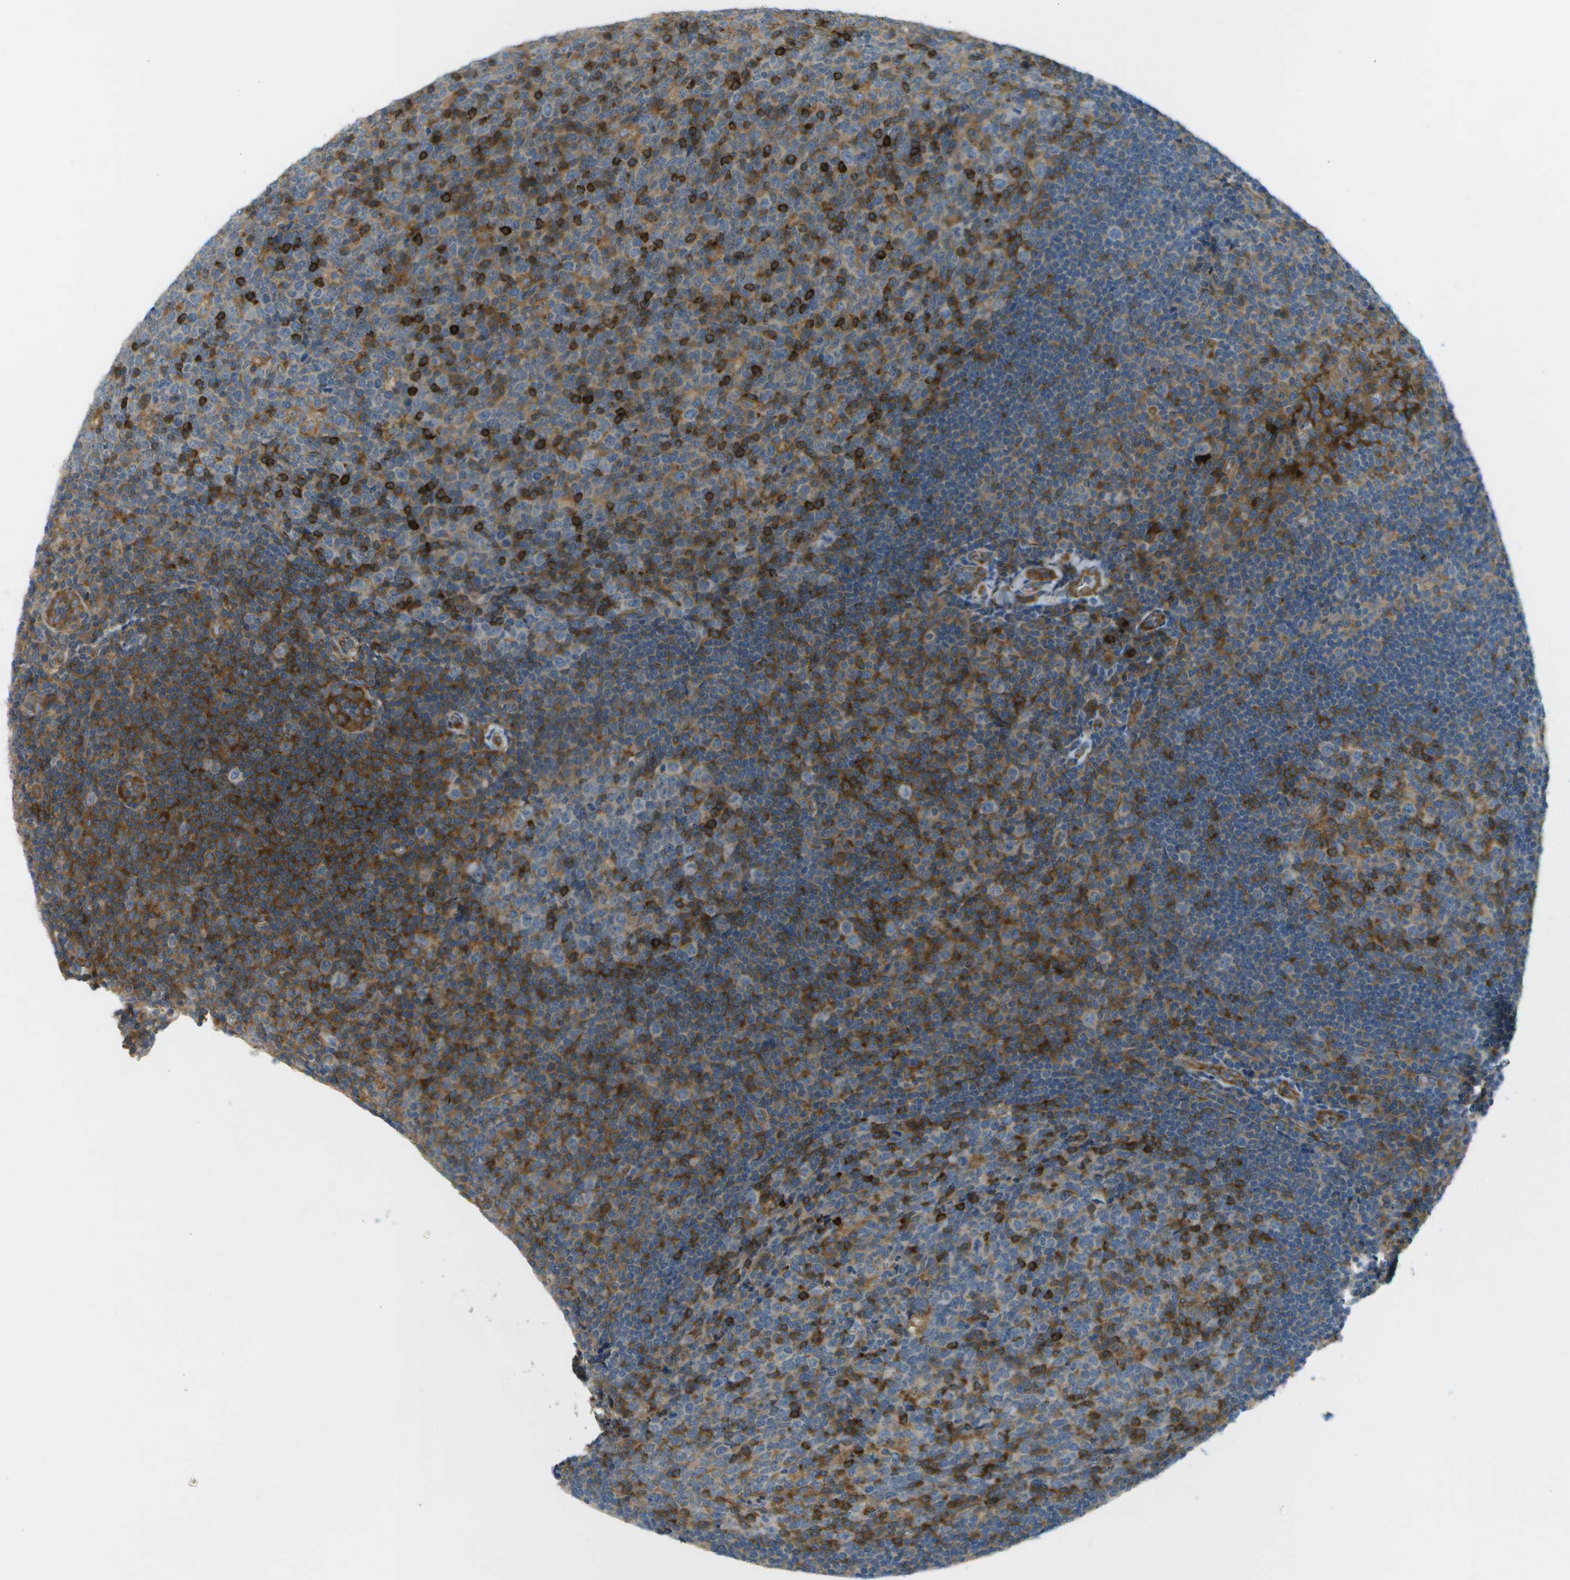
{"staining": {"intensity": "strong", "quantity": "<25%", "location": "cytoplasmic/membranous"}, "tissue": "tonsil", "cell_type": "Germinal center cells", "image_type": "normal", "snomed": [{"axis": "morphology", "description": "Normal tissue, NOS"}, {"axis": "topography", "description": "Tonsil"}], "caption": "DAB (3,3'-diaminobenzidine) immunohistochemical staining of benign human tonsil displays strong cytoplasmic/membranous protein expression in about <25% of germinal center cells. (Brightfield microscopy of DAB IHC at high magnification).", "gene": "WNK2", "patient": {"sex": "male", "age": 17}}